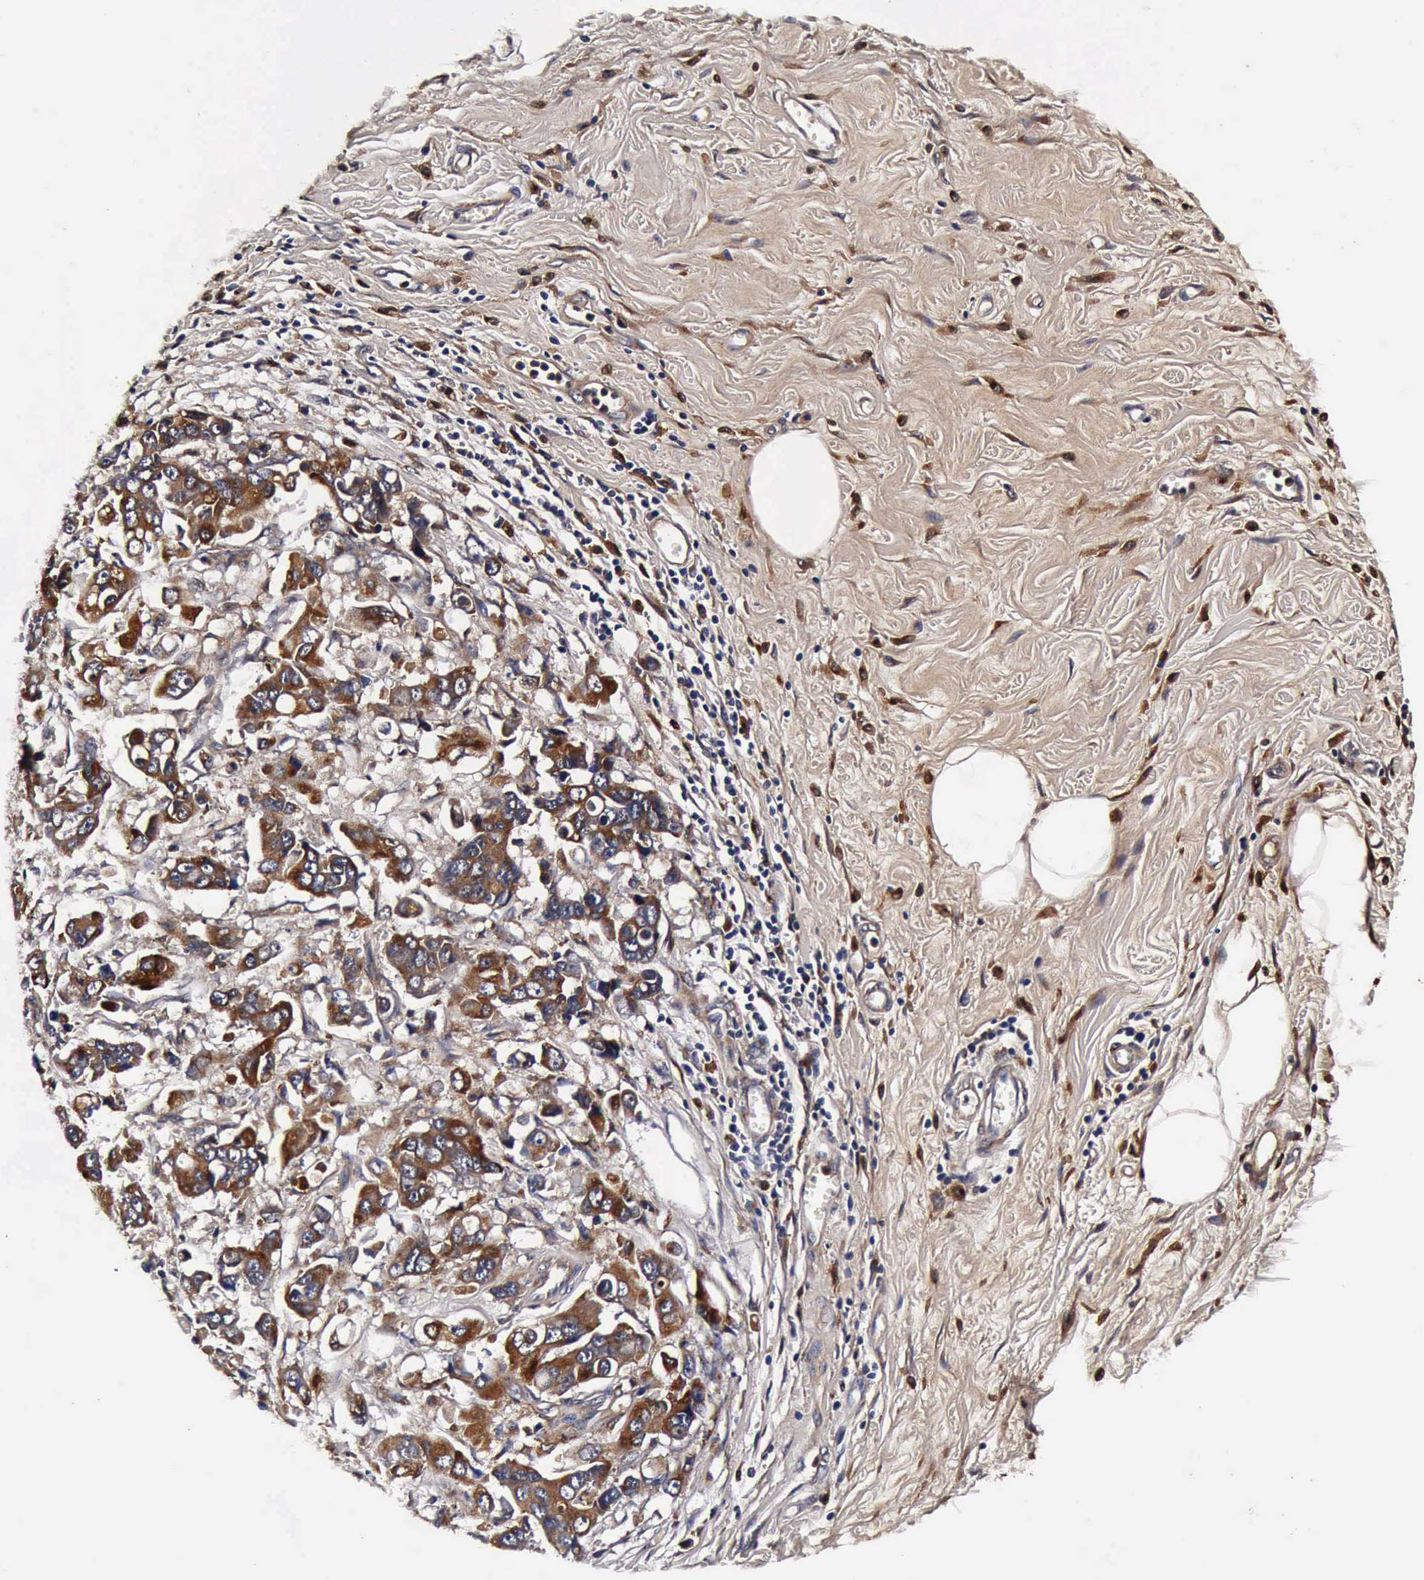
{"staining": {"intensity": "strong", "quantity": ">75%", "location": "cytoplasmic/membranous"}, "tissue": "stomach cancer", "cell_type": "Tumor cells", "image_type": "cancer", "snomed": [{"axis": "morphology", "description": "Adenocarcinoma, NOS"}, {"axis": "topography", "description": "Stomach, upper"}], "caption": "Stomach cancer (adenocarcinoma) stained for a protein demonstrates strong cytoplasmic/membranous positivity in tumor cells. (Stains: DAB in brown, nuclei in blue, Microscopy: brightfield microscopy at high magnification).", "gene": "CST3", "patient": {"sex": "male", "age": 80}}